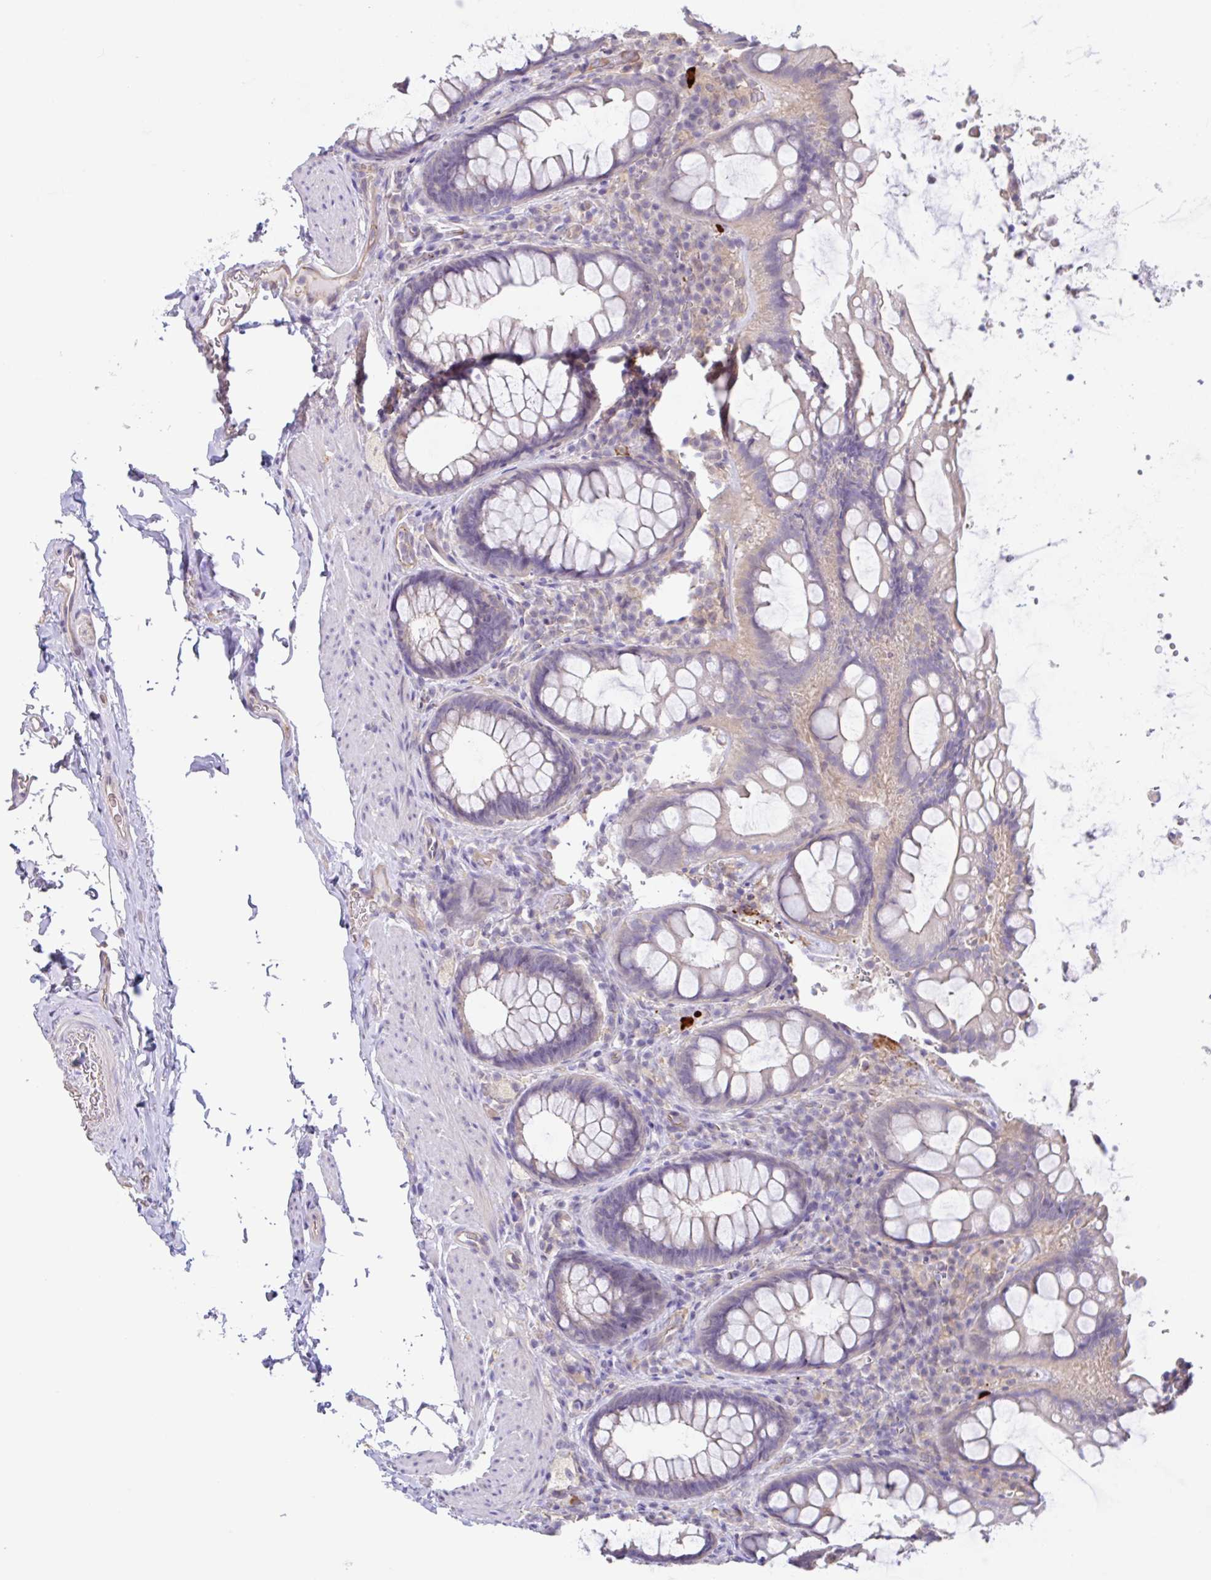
{"staining": {"intensity": "weak", "quantity": "<25%", "location": "cytoplasmic/membranous"}, "tissue": "rectum", "cell_type": "Glandular cells", "image_type": "normal", "snomed": [{"axis": "morphology", "description": "Normal tissue, NOS"}, {"axis": "topography", "description": "Rectum"}], "caption": "DAB (3,3'-diaminobenzidine) immunohistochemical staining of benign human rectum reveals no significant expression in glandular cells.", "gene": "PLCD4", "patient": {"sex": "female", "age": 69}}